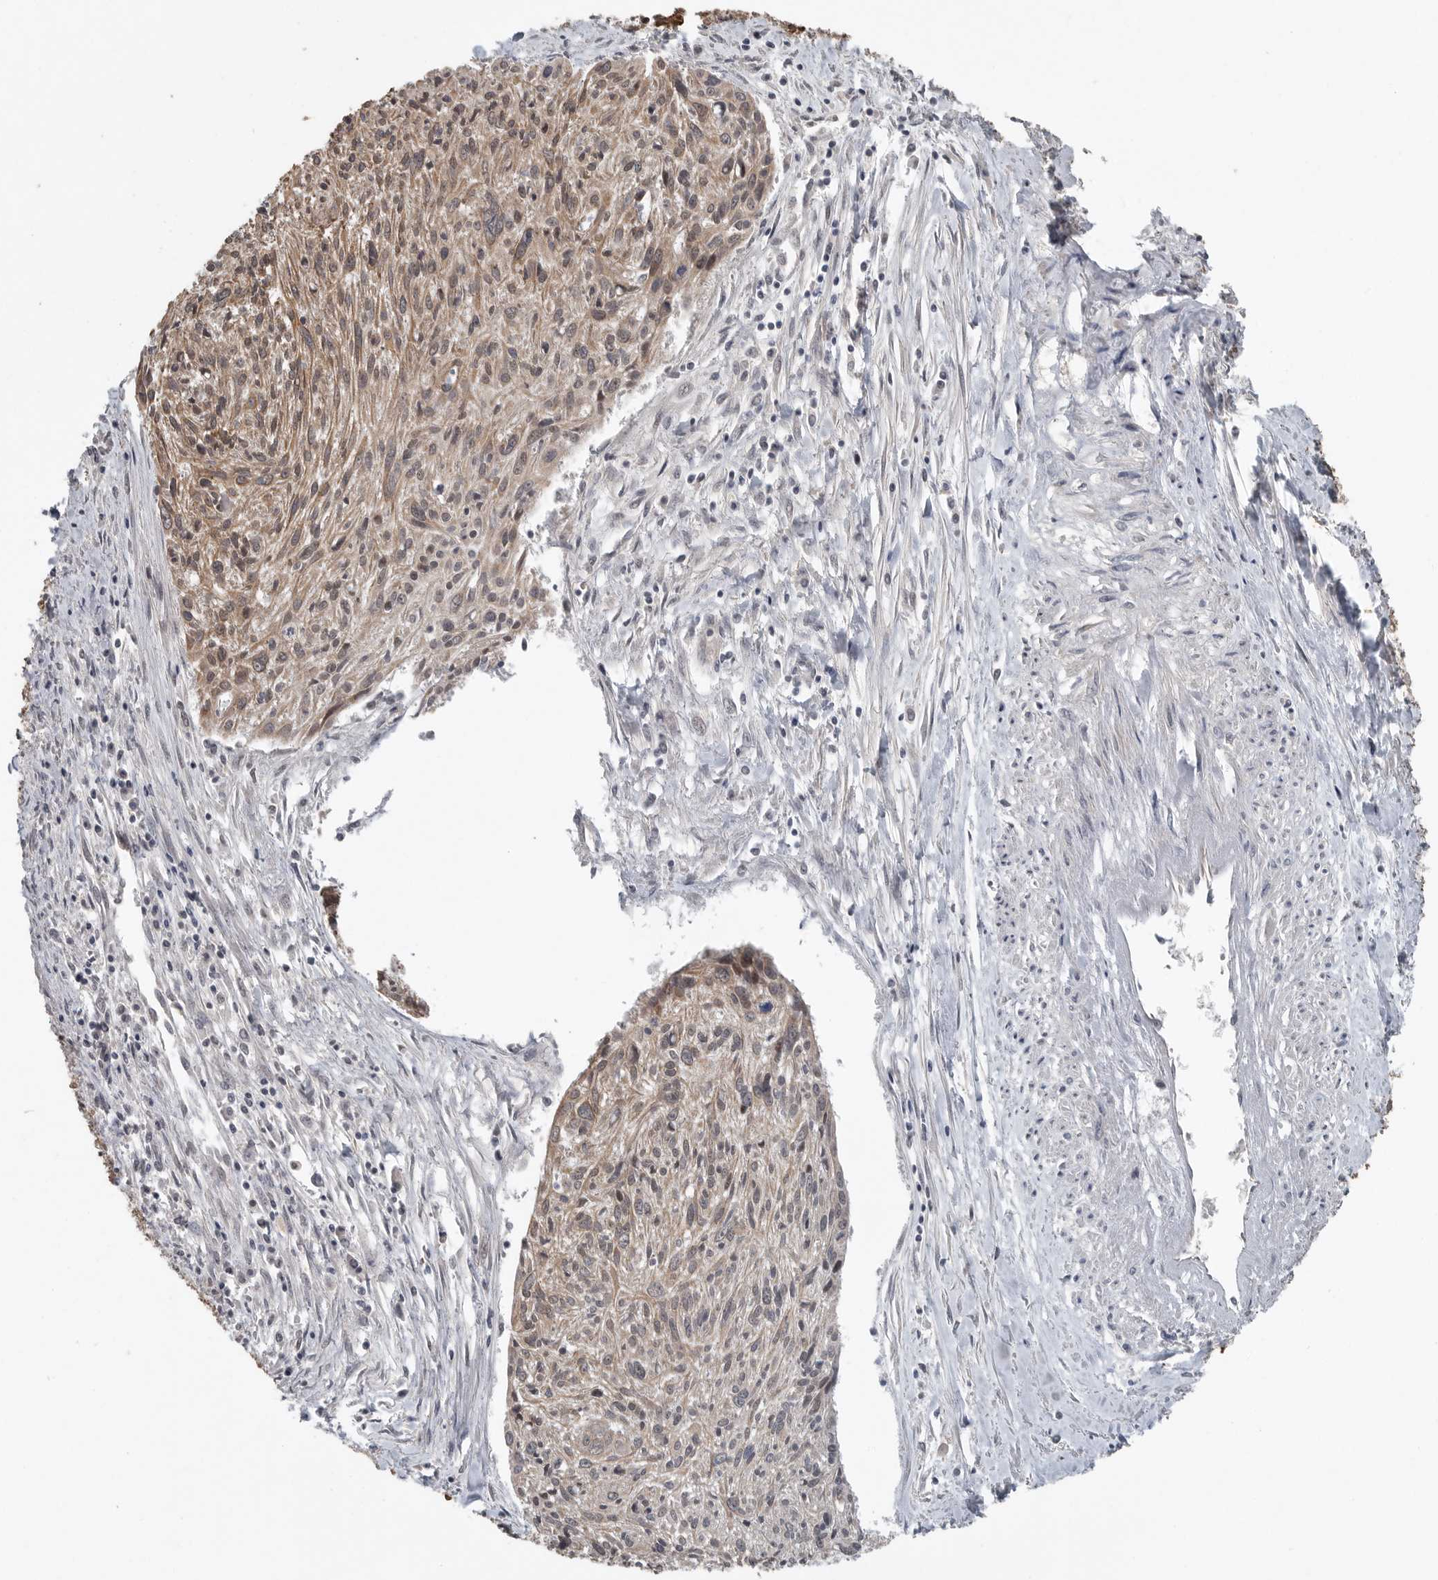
{"staining": {"intensity": "weak", "quantity": ">75%", "location": "cytoplasmic/membranous"}, "tissue": "cervical cancer", "cell_type": "Tumor cells", "image_type": "cancer", "snomed": [{"axis": "morphology", "description": "Squamous cell carcinoma, NOS"}, {"axis": "topography", "description": "Cervix"}], "caption": "Immunohistochemistry (IHC) micrograph of neoplastic tissue: cervical cancer (squamous cell carcinoma) stained using immunohistochemistry reveals low levels of weak protein expression localized specifically in the cytoplasmic/membranous of tumor cells, appearing as a cytoplasmic/membranous brown color.", "gene": "SCP2", "patient": {"sex": "female", "age": 51}}